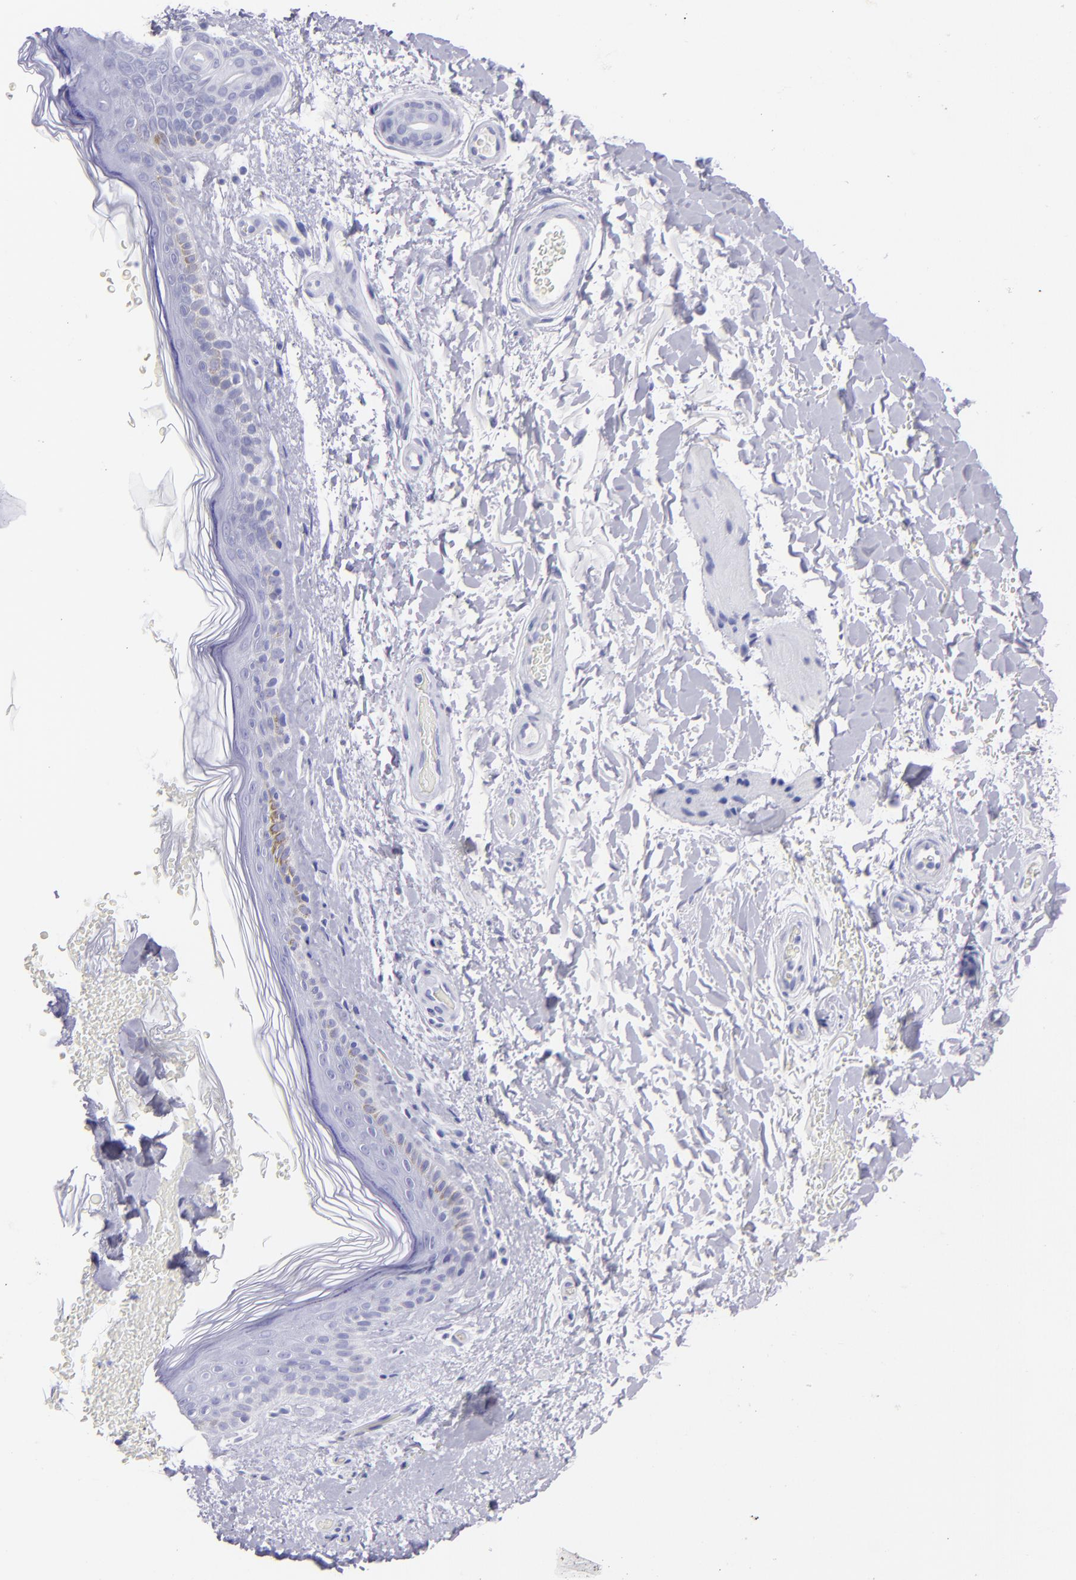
{"staining": {"intensity": "negative", "quantity": "none", "location": "none"}, "tissue": "skin", "cell_type": "Fibroblasts", "image_type": "normal", "snomed": [{"axis": "morphology", "description": "Normal tissue, NOS"}, {"axis": "topography", "description": "Skin"}], "caption": "This is an immunohistochemistry micrograph of benign skin. There is no staining in fibroblasts.", "gene": "SLC1A2", "patient": {"sex": "male", "age": 63}}